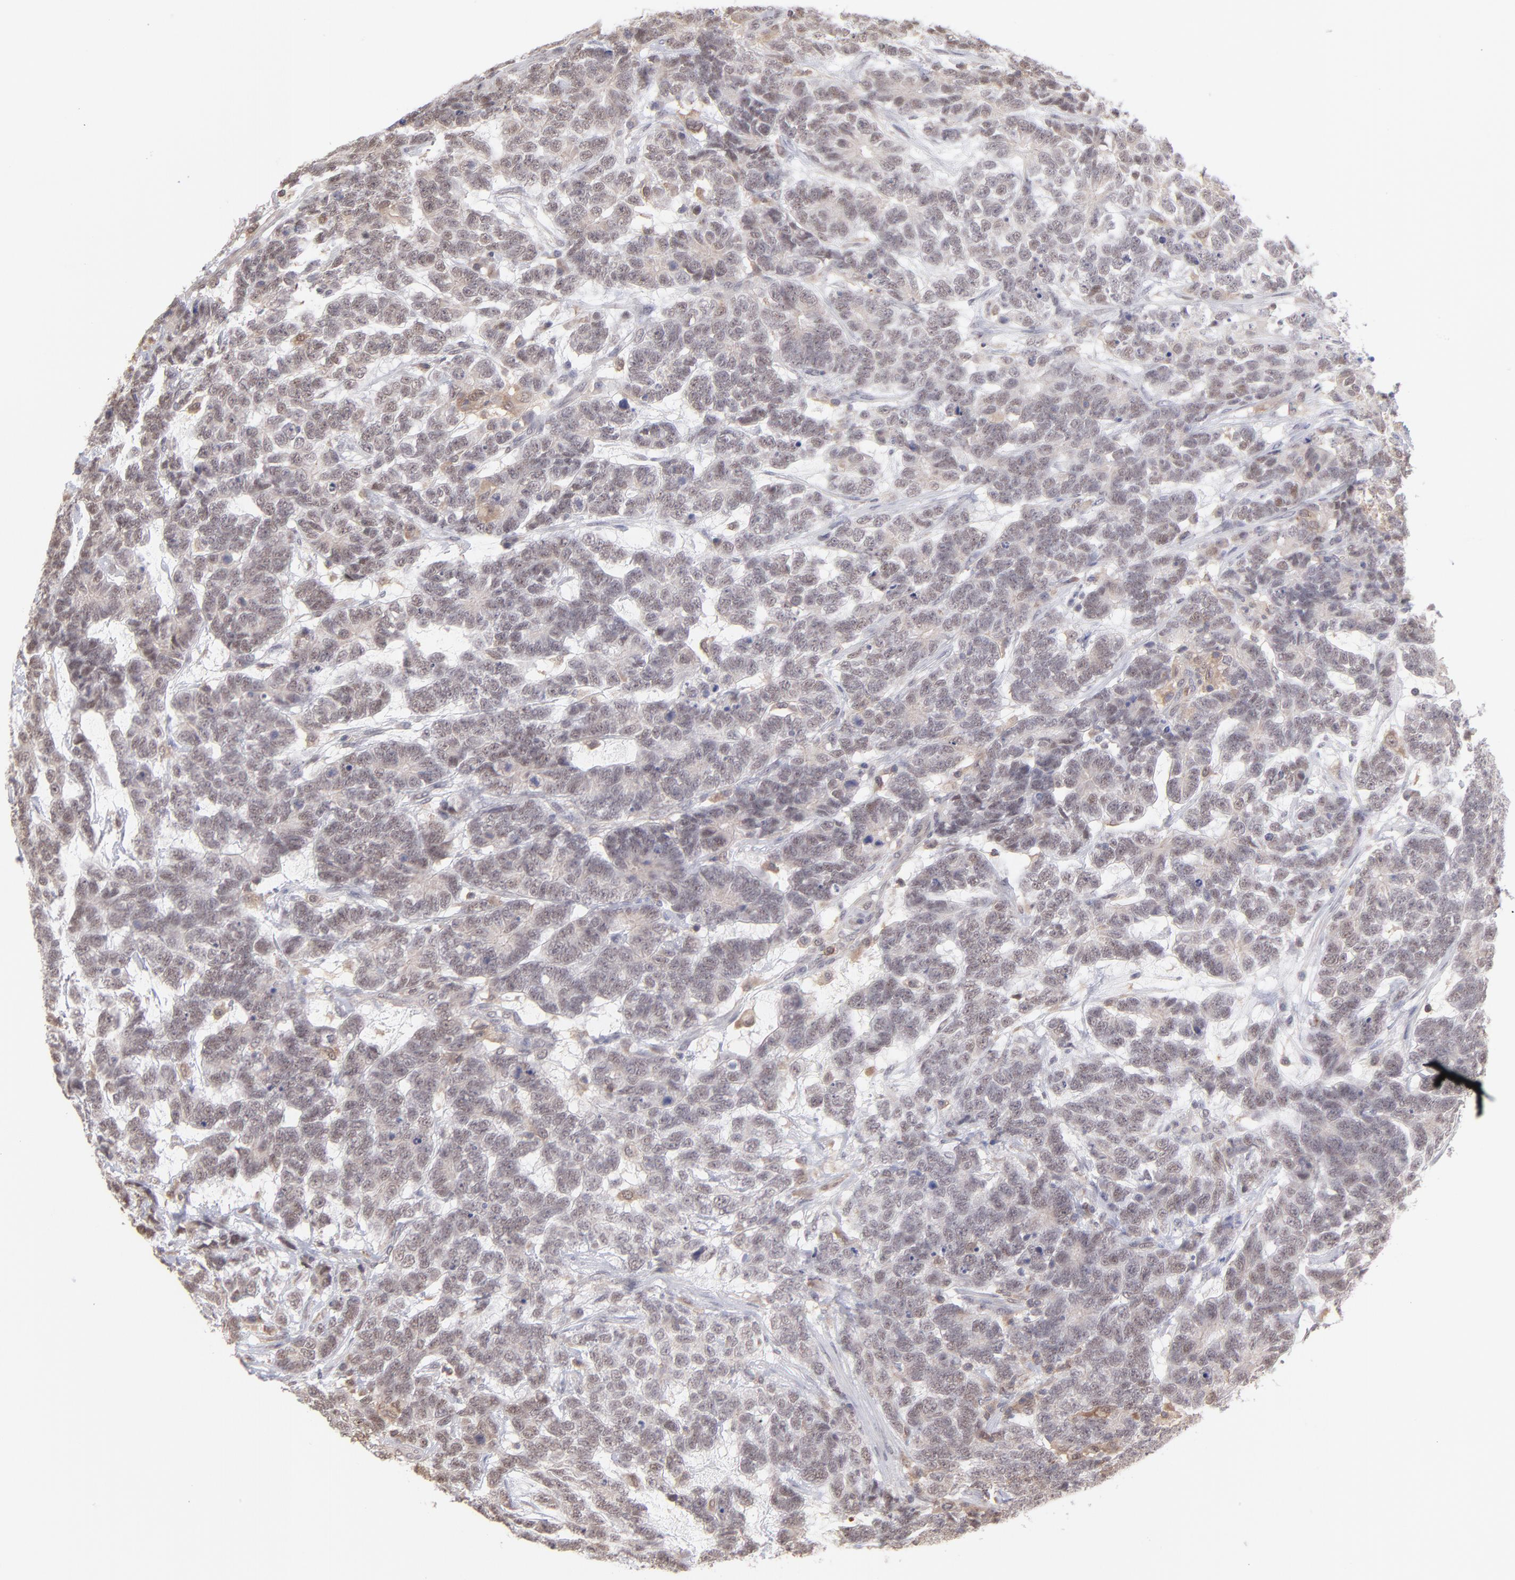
{"staining": {"intensity": "weak", "quantity": "<25%", "location": "nuclear"}, "tissue": "testis cancer", "cell_type": "Tumor cells", "image_type": "cancer", "snomed": [{"axis": "morphology", "description": "Carcinoma, Embryonal, NOS"}, {"axis": "topography", "description": "Testis"}], "caption": "Testis cancer stained for a protein using IHC shows no positivity tumor cells.", "gene": "OAS1", "patient": {"sex": "male", "age": 26}}